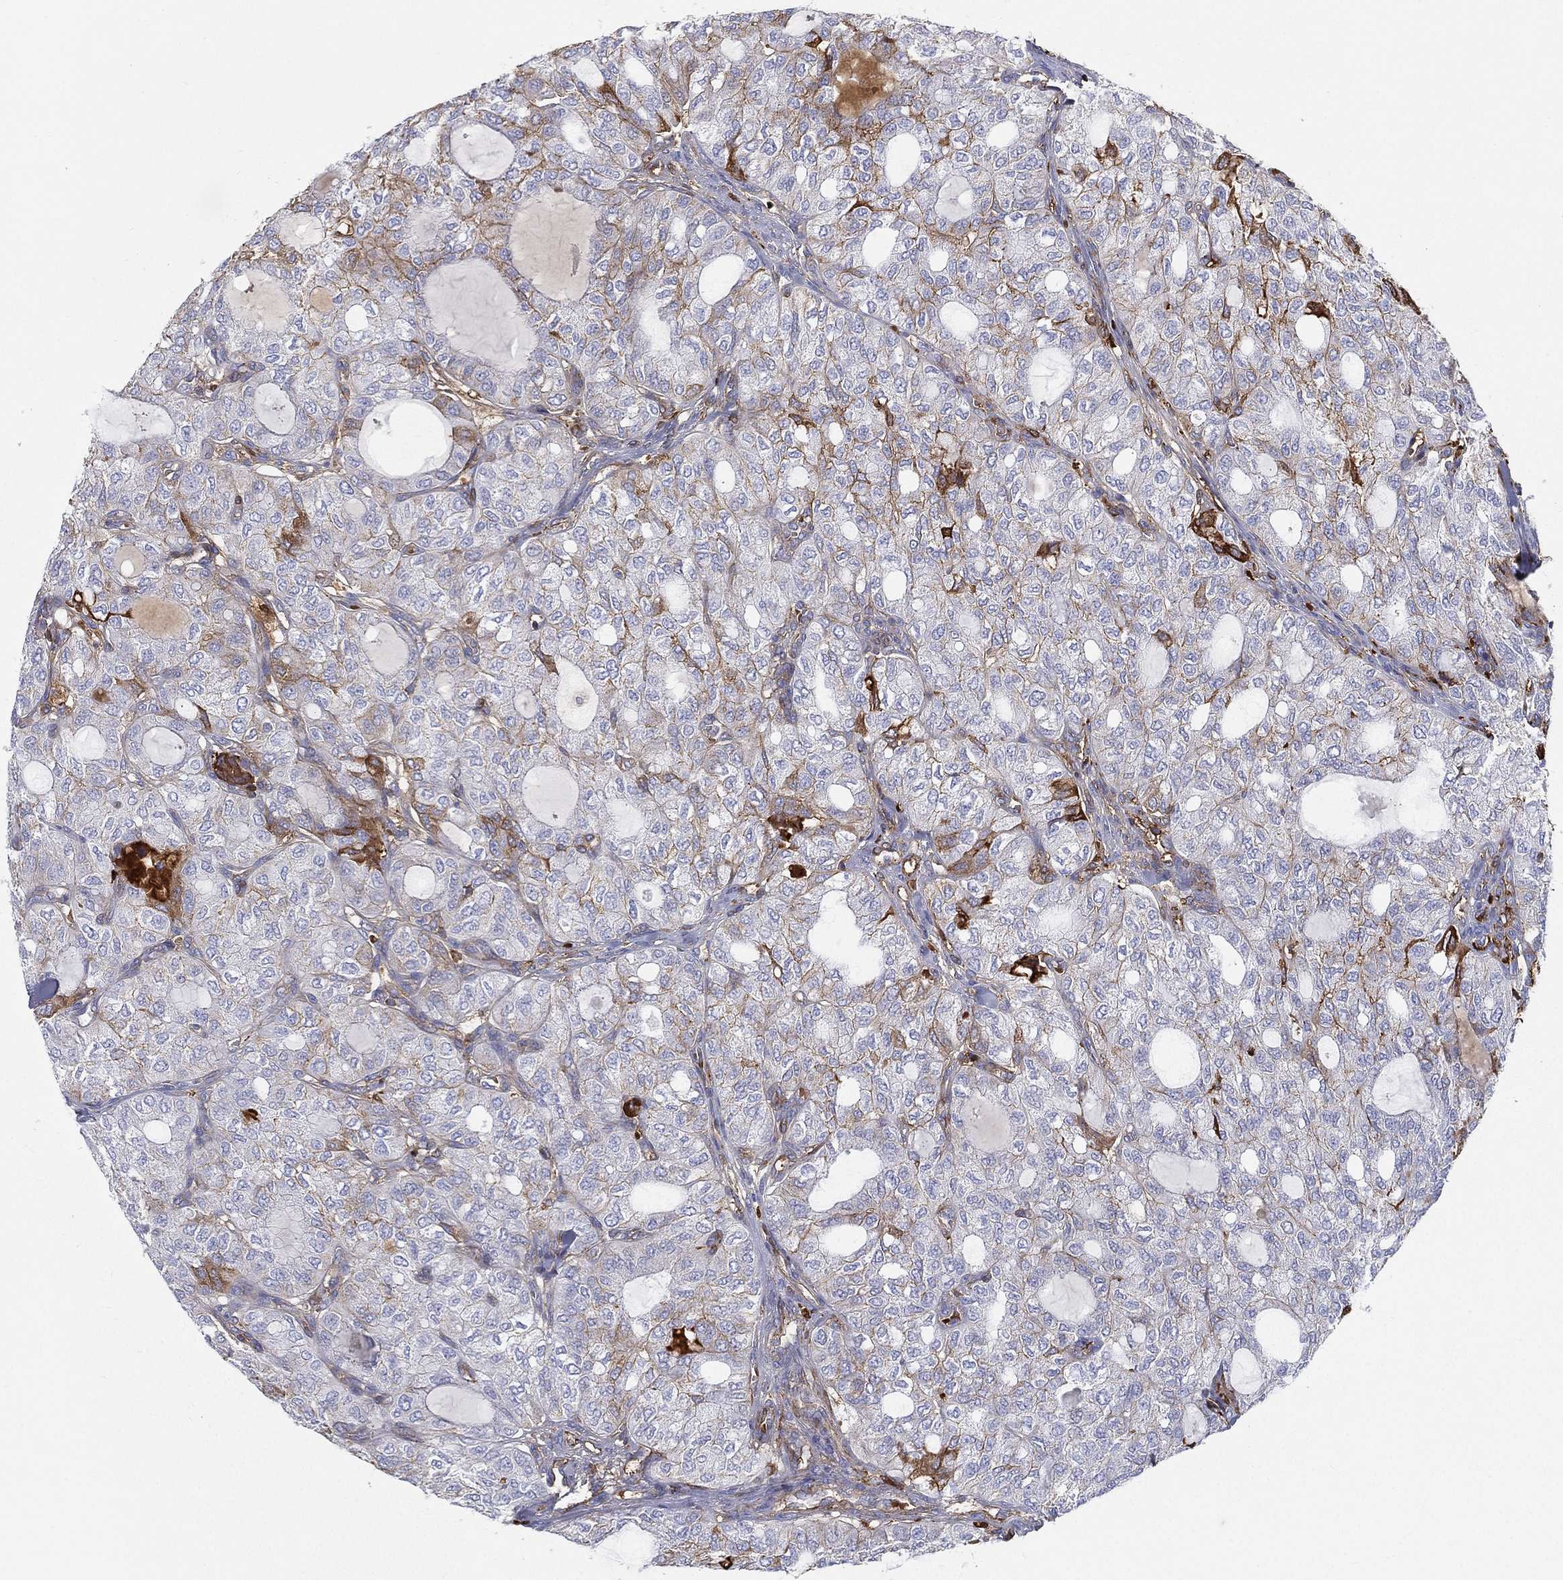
{"staining": {"intensity": "strong", "quantity": "<25%", "location": "cytoplasmic/membranous"}, "tissue": "thyroid cancer", "cell_type": "Tumor cells", "image_type": "cancer", "snomed": [{"axis": "morphology", "description": "Follicular adenoma carcinoma, NOS"}, {"axis": "topography", "description": "Thyroid gland"}], "caption": "Approximately <25% of tumor cells in follicular adenoma carcinoma (thyroid) demonstrate strong cytoplasmic/membranous protein staining as visualized by brown immunohistochemical staining.", "gene": "IFNB1", "patient": {"sex": "male", "age": 75}}